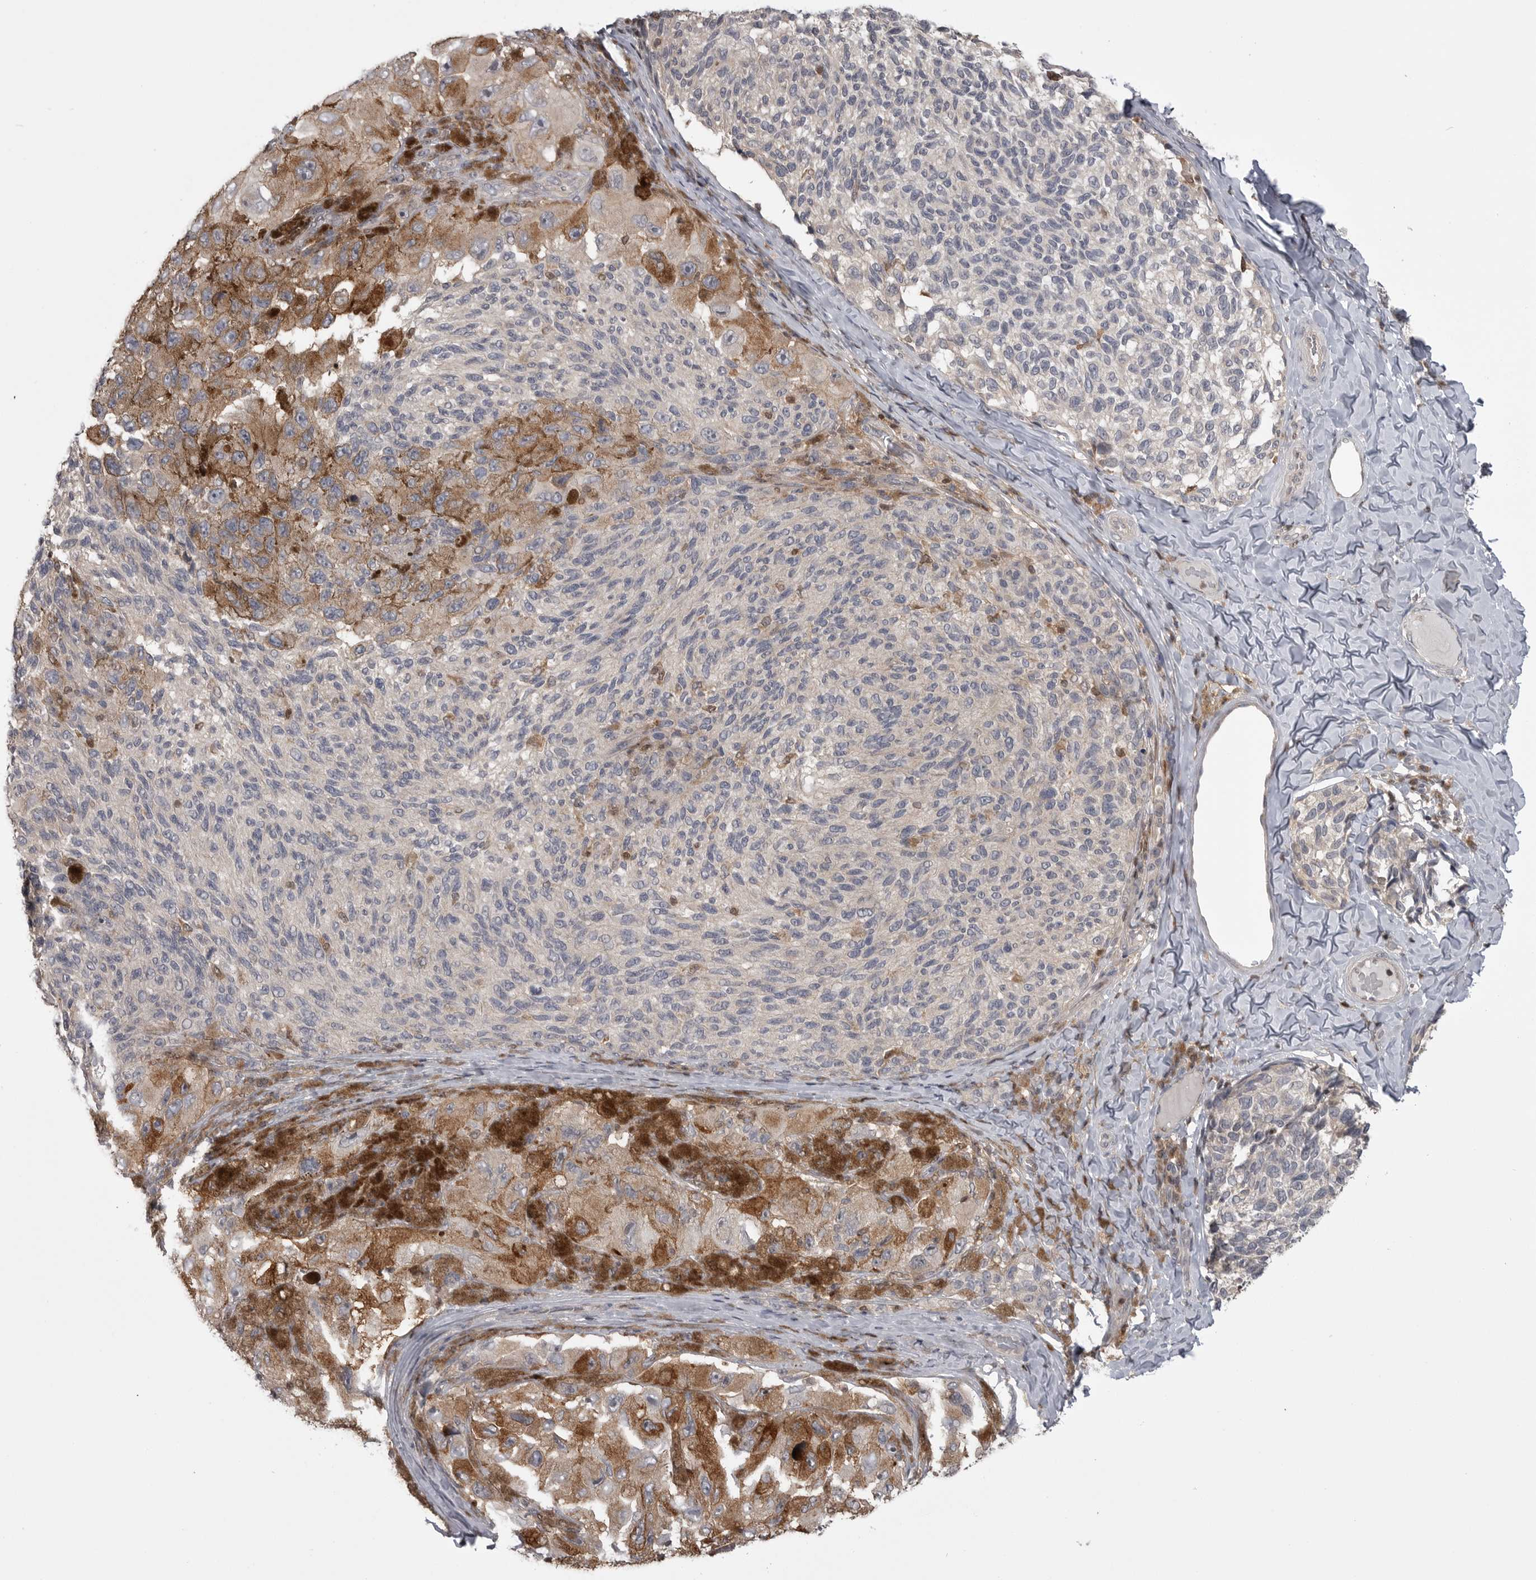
{"staining": {"intensity": "negative", "quantity": "none", "location": "none"}, "tissue": "melanoma", "cell_type": "Tumor cells", "image_type": "cancer", "snomed": [{"axis": "morphology", "description": "Malignant melanoma, NOS"}, {"axis": "topography", "description": "Skin"}], "caption": "This micrograph is of melanoma stained with IHC to label a protein in brown with the nuclei are counter-stained blue. There is no expression in tumor cells.", "gene": "MAPK13", "patient": {"sex": "female", "age": 73}}